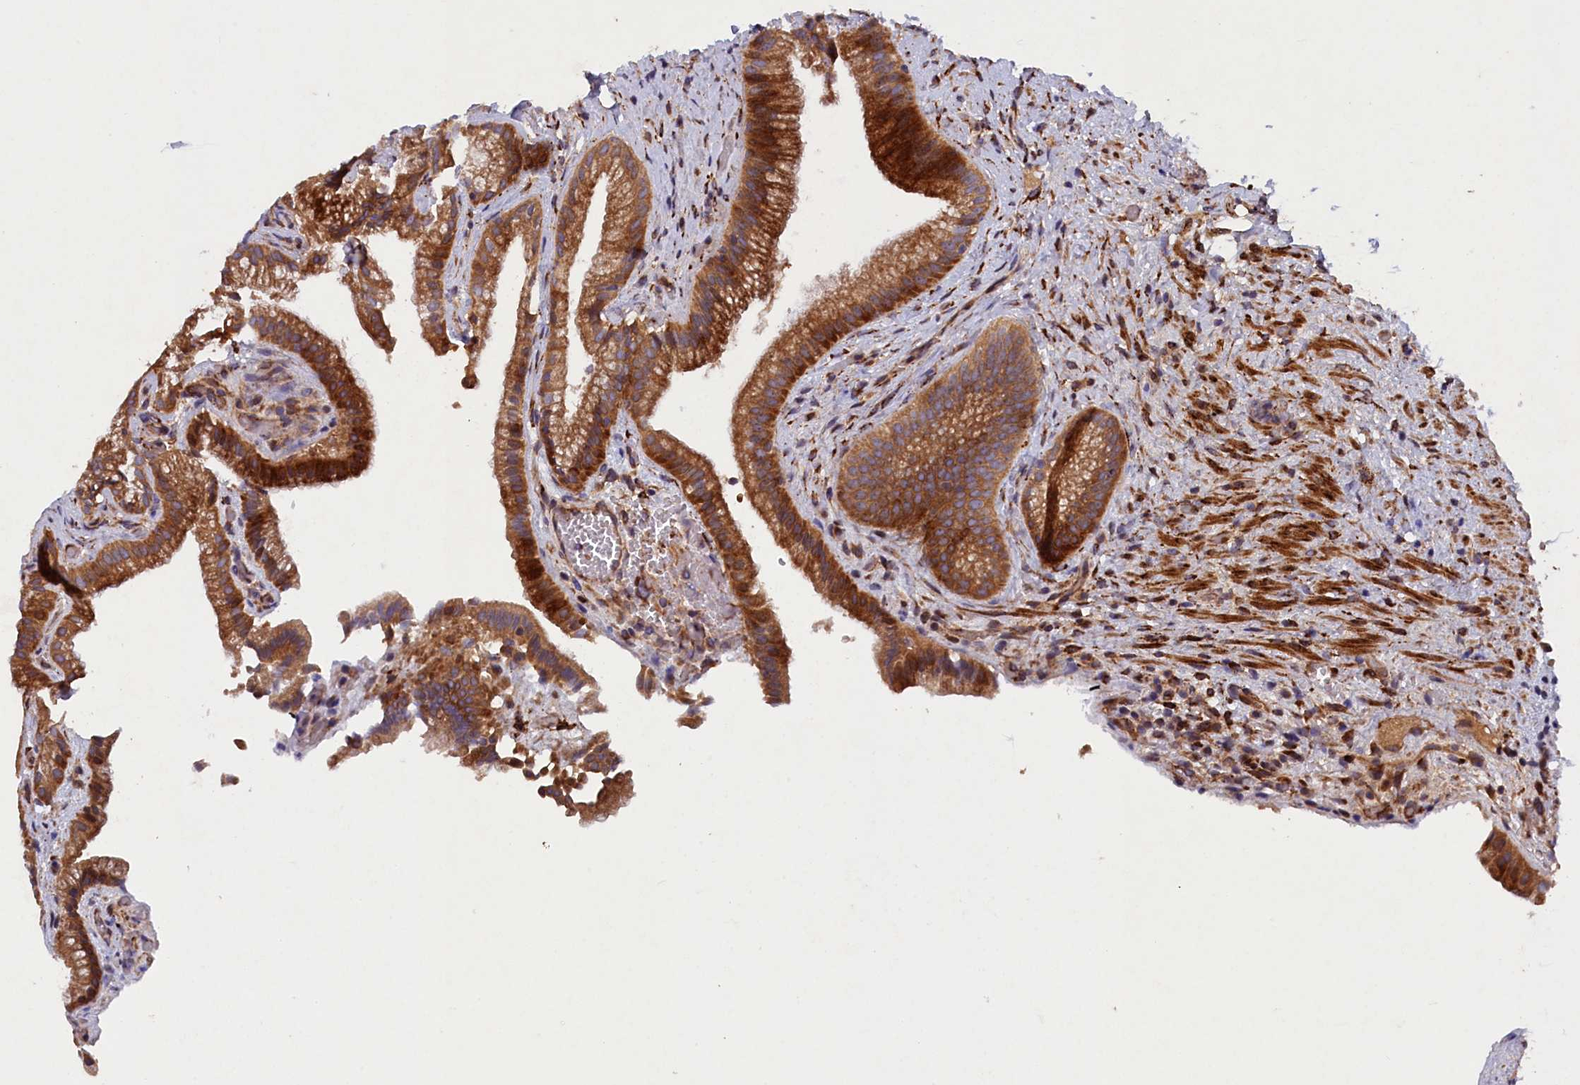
{"staining": {"intensity": "strong", "quantity": ">75%", "location": "cytoplasmic/membranous"}, "tissue": "gallbladder", "cell_type": "Glandular cells", "image_type": "normal", "snomed": [{"axis": "morphology", "description": "Normal tissue, NOS"}, {"axis": "morphology", "description": "Inflammation, NOS"}, {"axis": "topography", "description": "Gallbladder"}], "caption": "Immunohistochemistry of benign gallbladder shows high levels of strong cytoplasmic/membranous positivity in approximately >75% of glandular cells. Ihc stains the protein of interest in brown and the nuclei are stained blue.", "gene": "ARRDC4", "patient": {"sex": "male", "age": 51}}